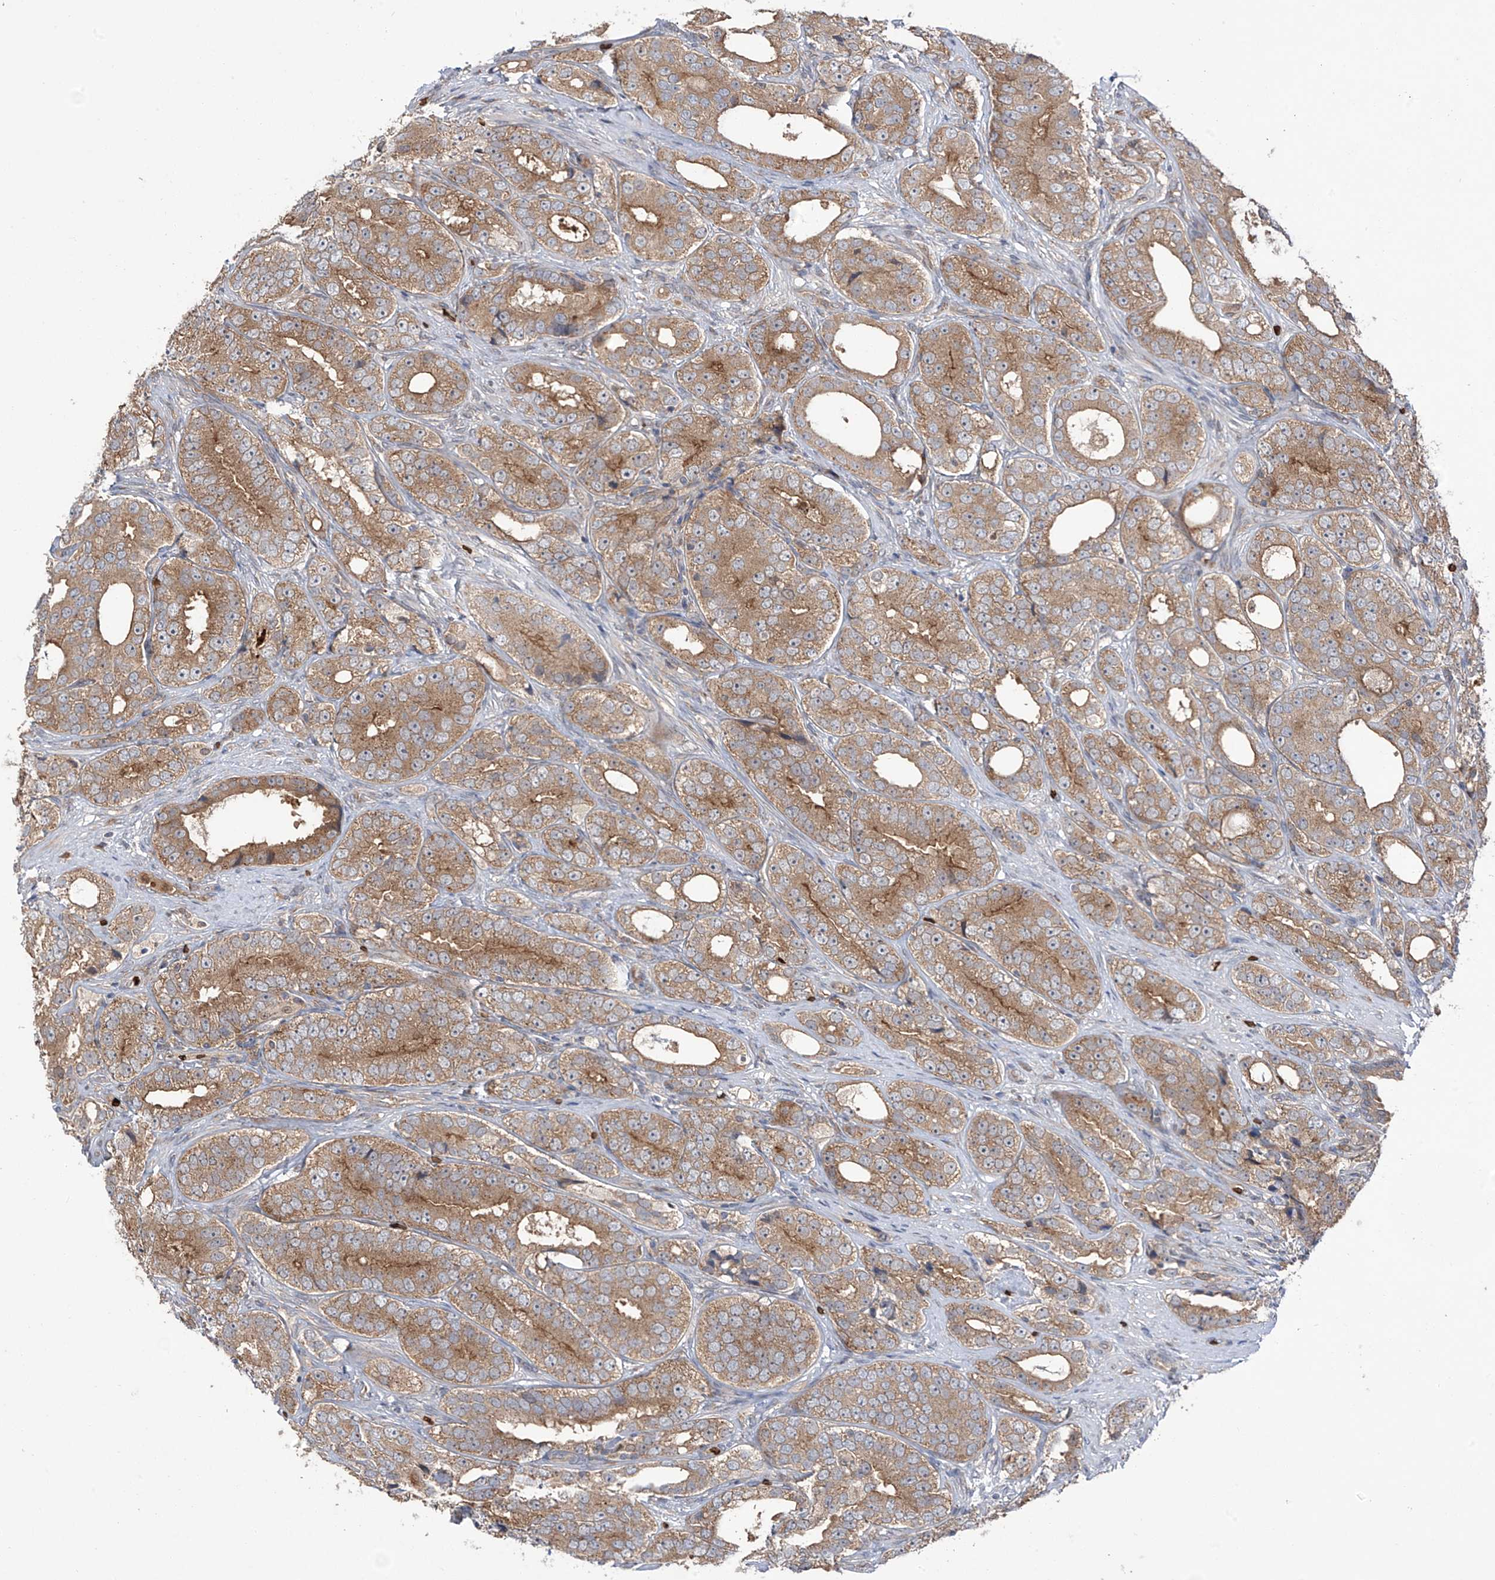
{"staining": {"intensity": "weak", "quantity": ">75%", "location": "cytoplasmic/membranous"}, "tissue": "prostate cancer", "cell_type": "Tumor cells", "image_type": "cancer", "snomed": [{"axis": "morphology", "description": "Adenocarcinoma, High grade"}, {"axis": "topography", "description": "Prostate"}], "caption": "Immunohistochemistry of prostate adenocarcinoma (high-grade) demonstrates low levels of weak cytoplasmic/membranous positivity in about >75% of tumor cells.", "gene": "ZDHHC9", "patient": {"sex": "male", "age": 56}}